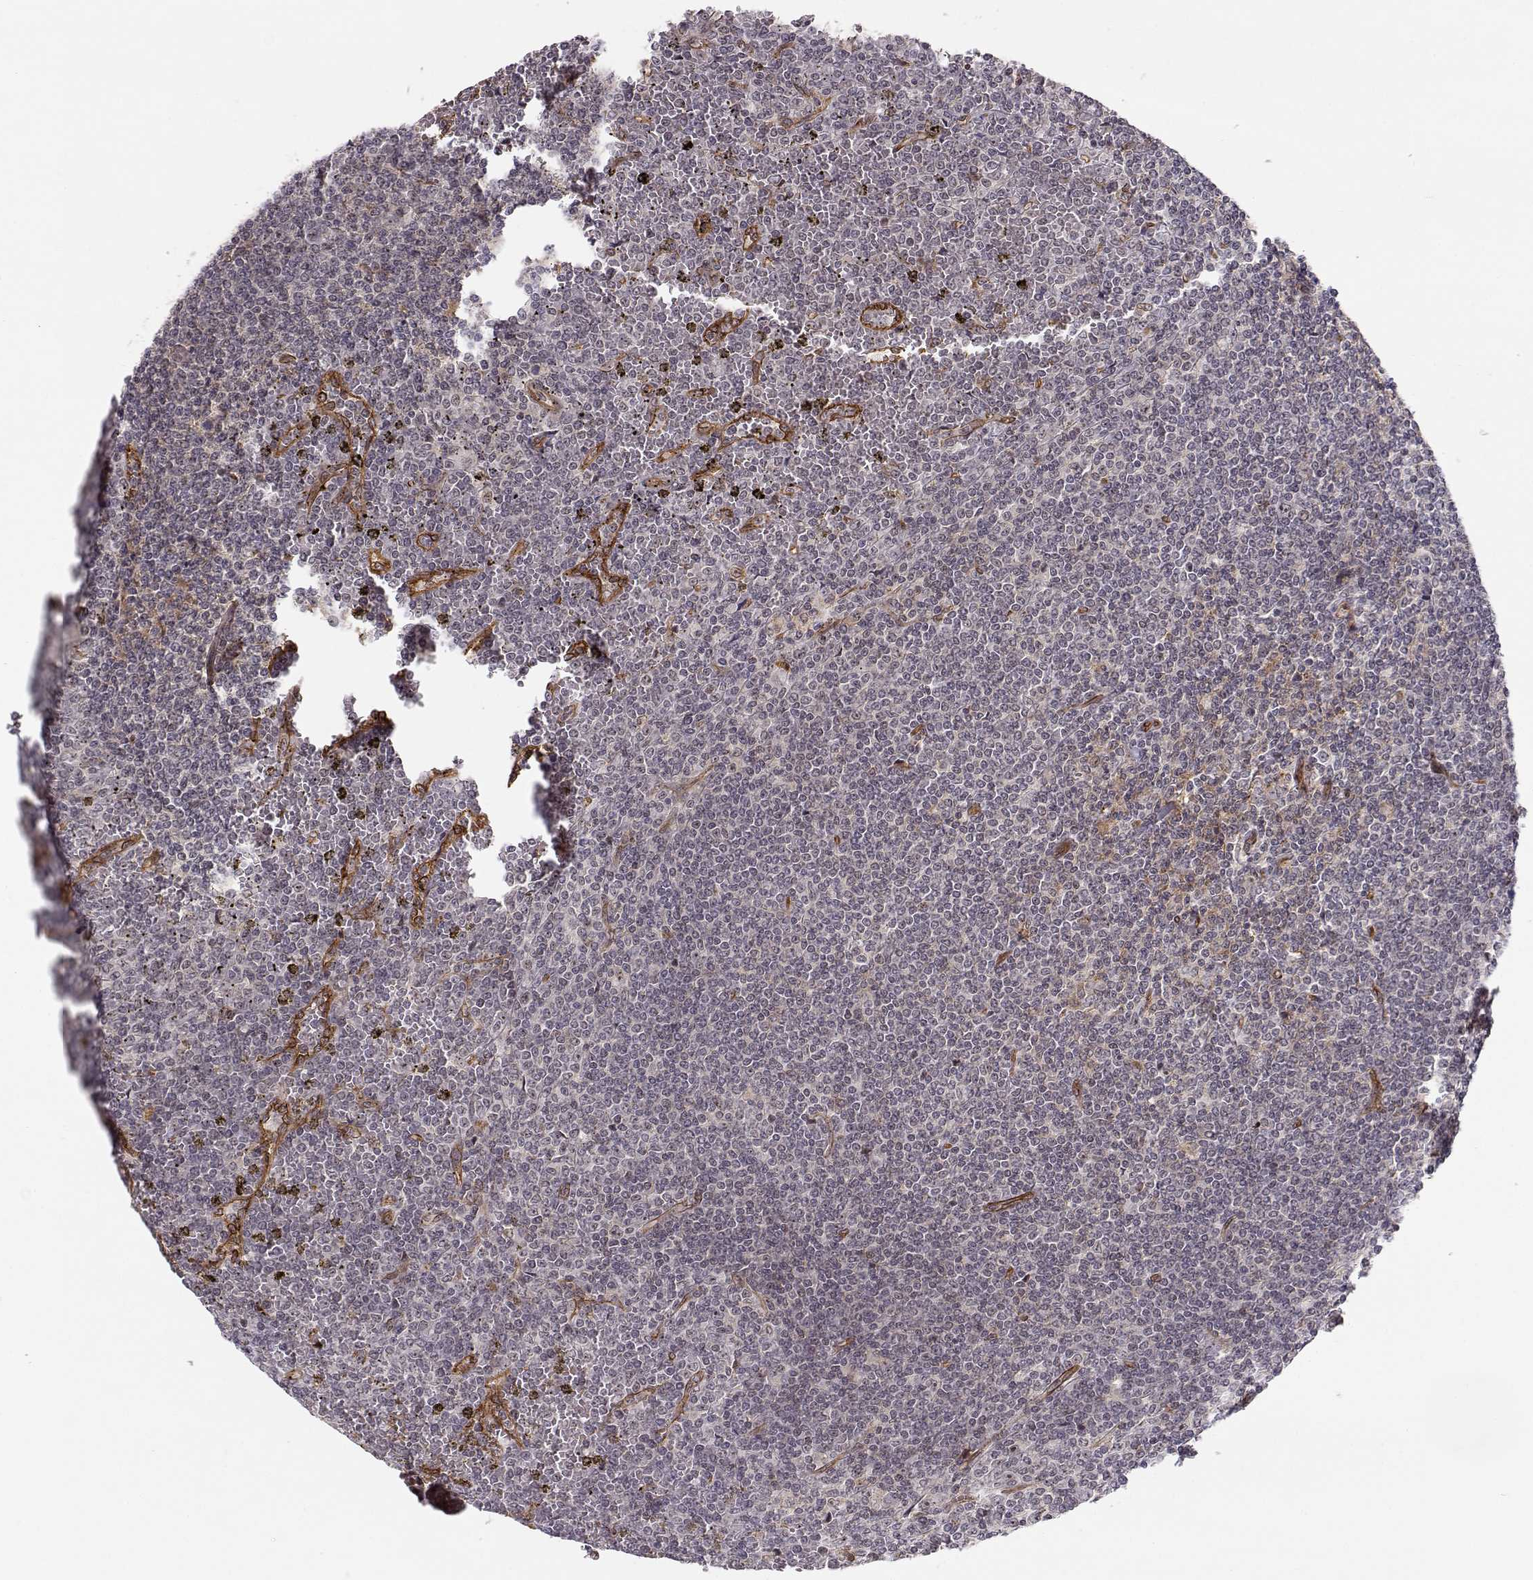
{"staining": {"intensity": "negative", "quantity": "none", "location": "none"}, "tissue": "lymphoma", "cell_type": "Tumor cells", "image_type": "cancer", "snomed": [{"axis": "morphology", "description": "Malignant lymphoma, non-Hodgkin's type, Low grade"}, {"axis": "topography", "description": "Spleen"}], "caption": "A histopathology image of malignant lymphoma, non-Hodgkin's type (low-grade) stained for a protein exhibits no brown staining in tumor cells.", "gene": "CIR1", "patient": {"sex": "female", "age": 19}}